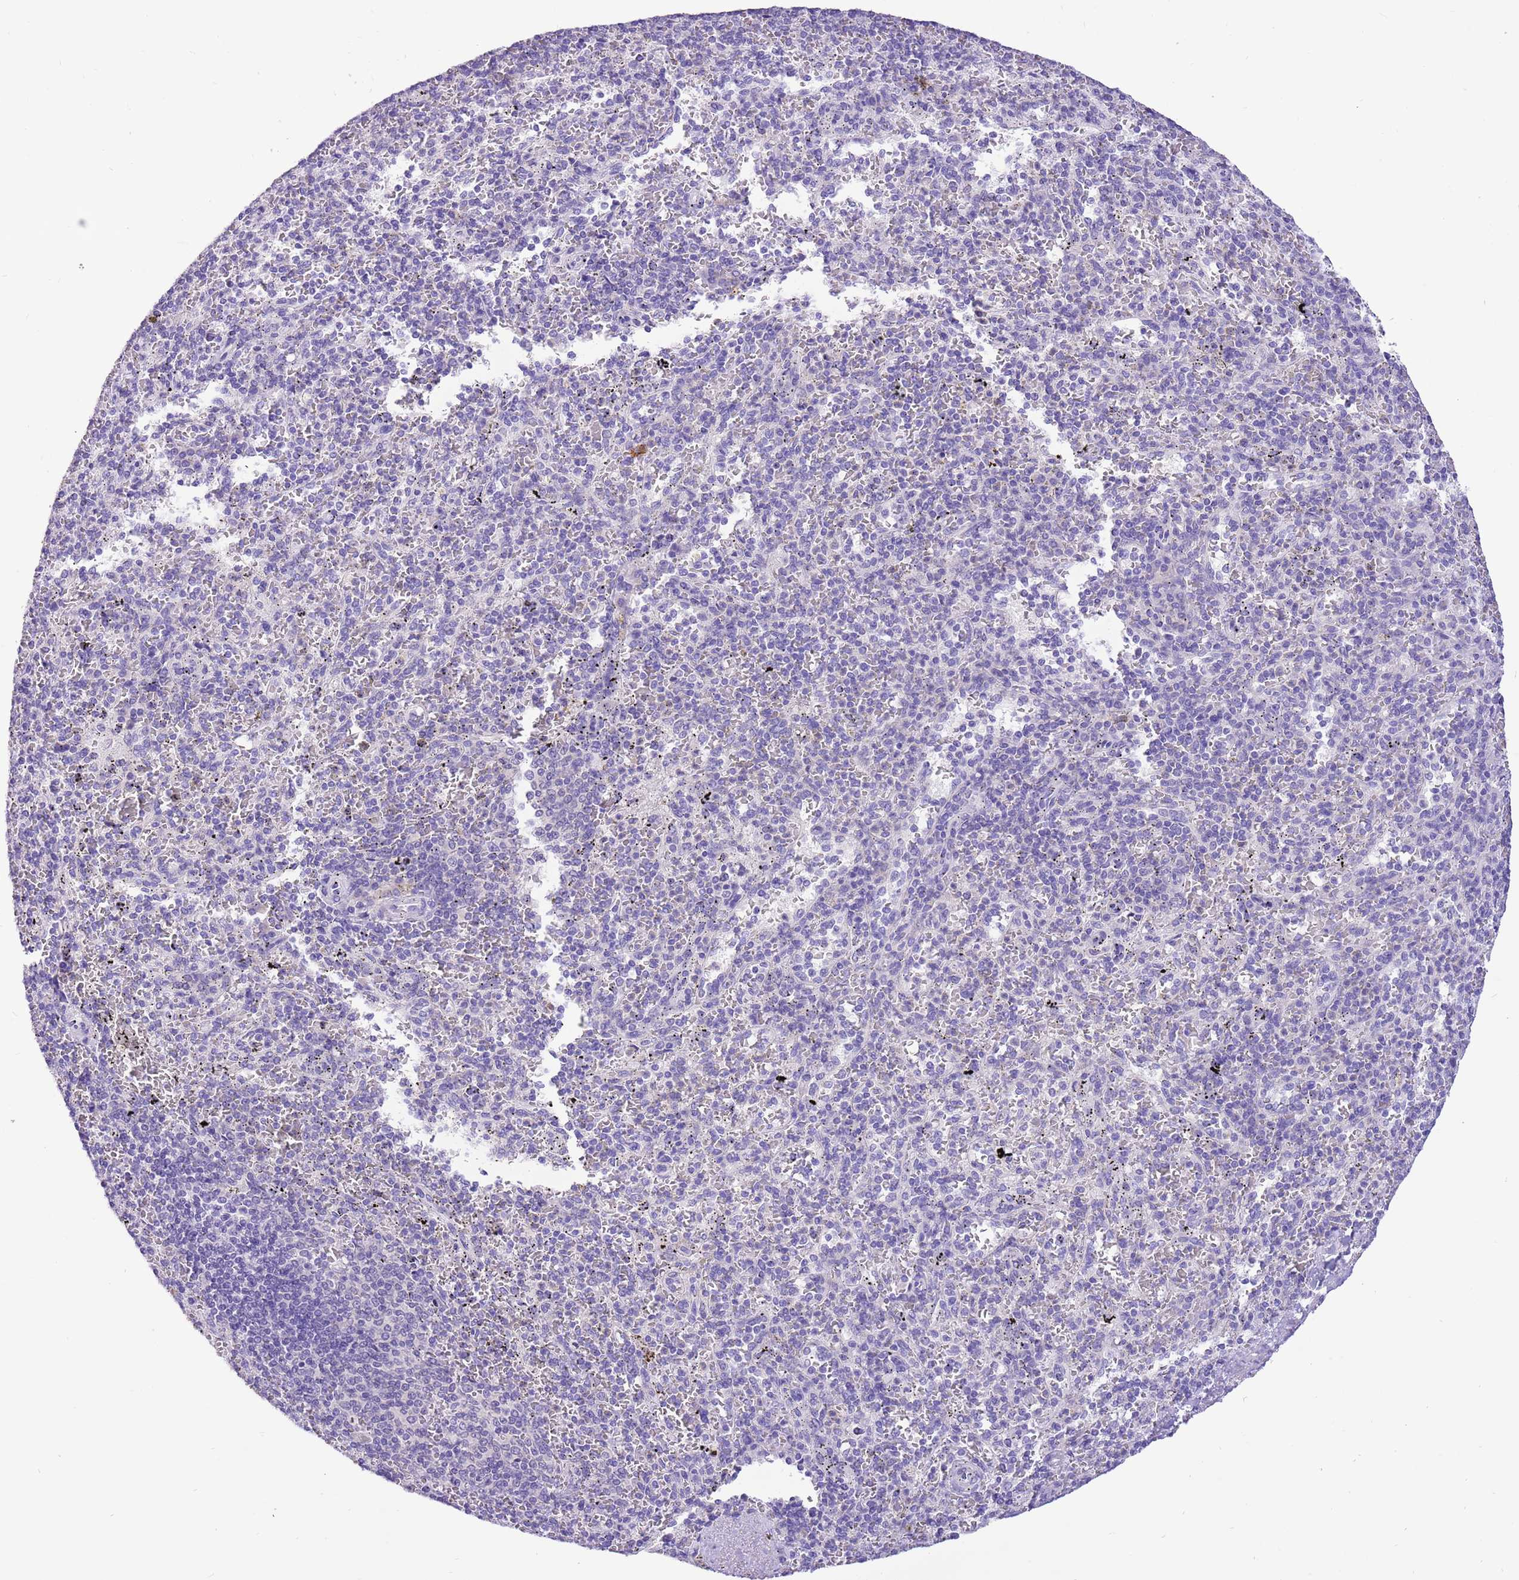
{"staining": {"intensity": "negative", "quantity": "none", "location": "none"}, "tissue": "spleen", "cell_type": "Cells in red pulp", "image_type": "normal", "snomed": [{"axis": "morphology", "description": "Normal tissue, NOS"}, {"axis": "topography", "description": "Spleen"}], "caption": "Immunohistochemistry of unremarkable spleen exhibits no staining in cells in red pulp.", "gene": "R3HDM4", "patient": {"sex": "male", "age": 82}}